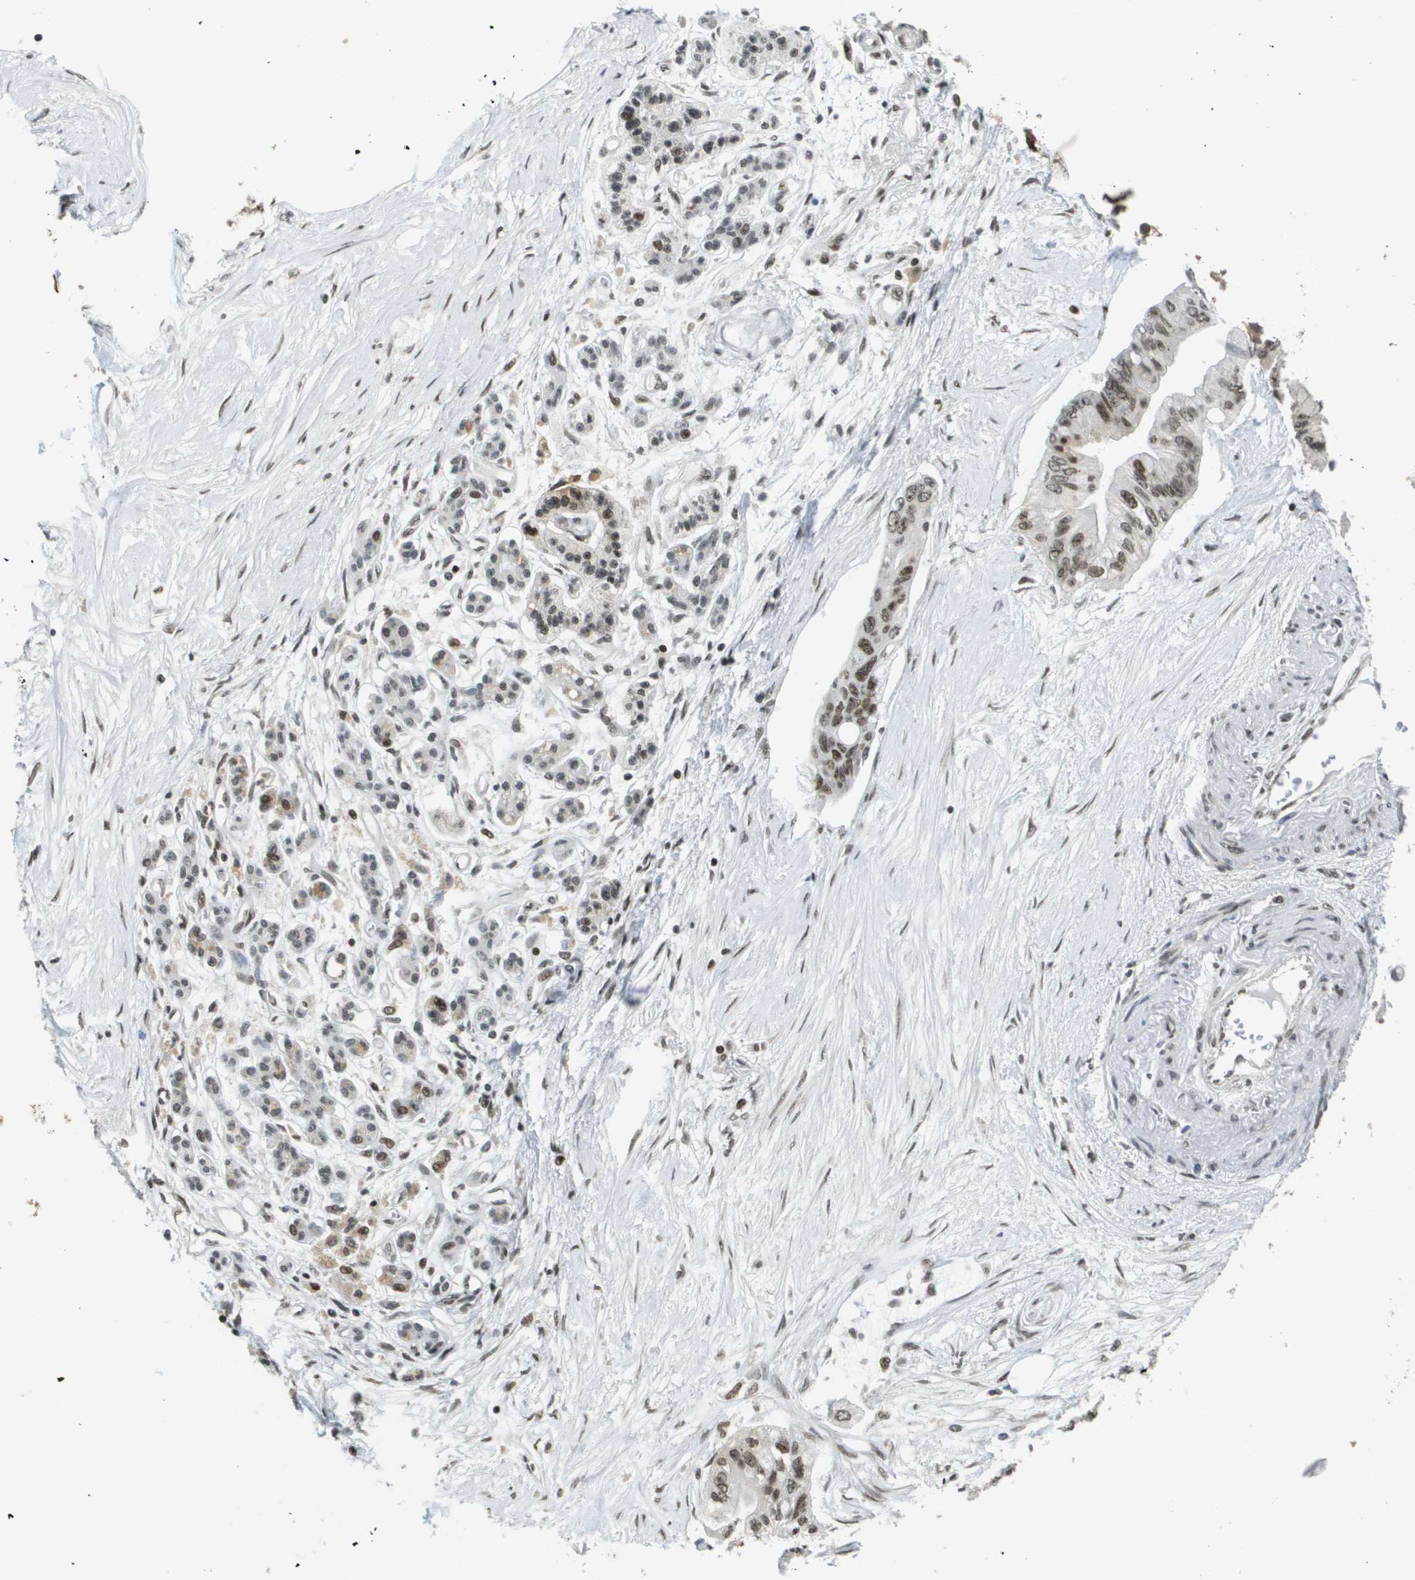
{"staining": {"intensity": "moderate", "quantity": ">75%", "location": "nuclear"}, "tissue": "pancreatic cancer", "cell_type": "Tumor cells", "image_type": "cancer", "snomed": [{"axis": "morphology", "description": "Adenocarcinoma, NOS"}, {"axis": "topography", "description": "Pancreas"}], "caption": "The photomicrograph demonstrates immunohistochemical staining of adenocarcinoma (pancreatic). There is moderate nuclear staining is identified in about >75% of tumor cells.", "gene": "RECQL4", "patient": {"sex": "female", "age": 77}}